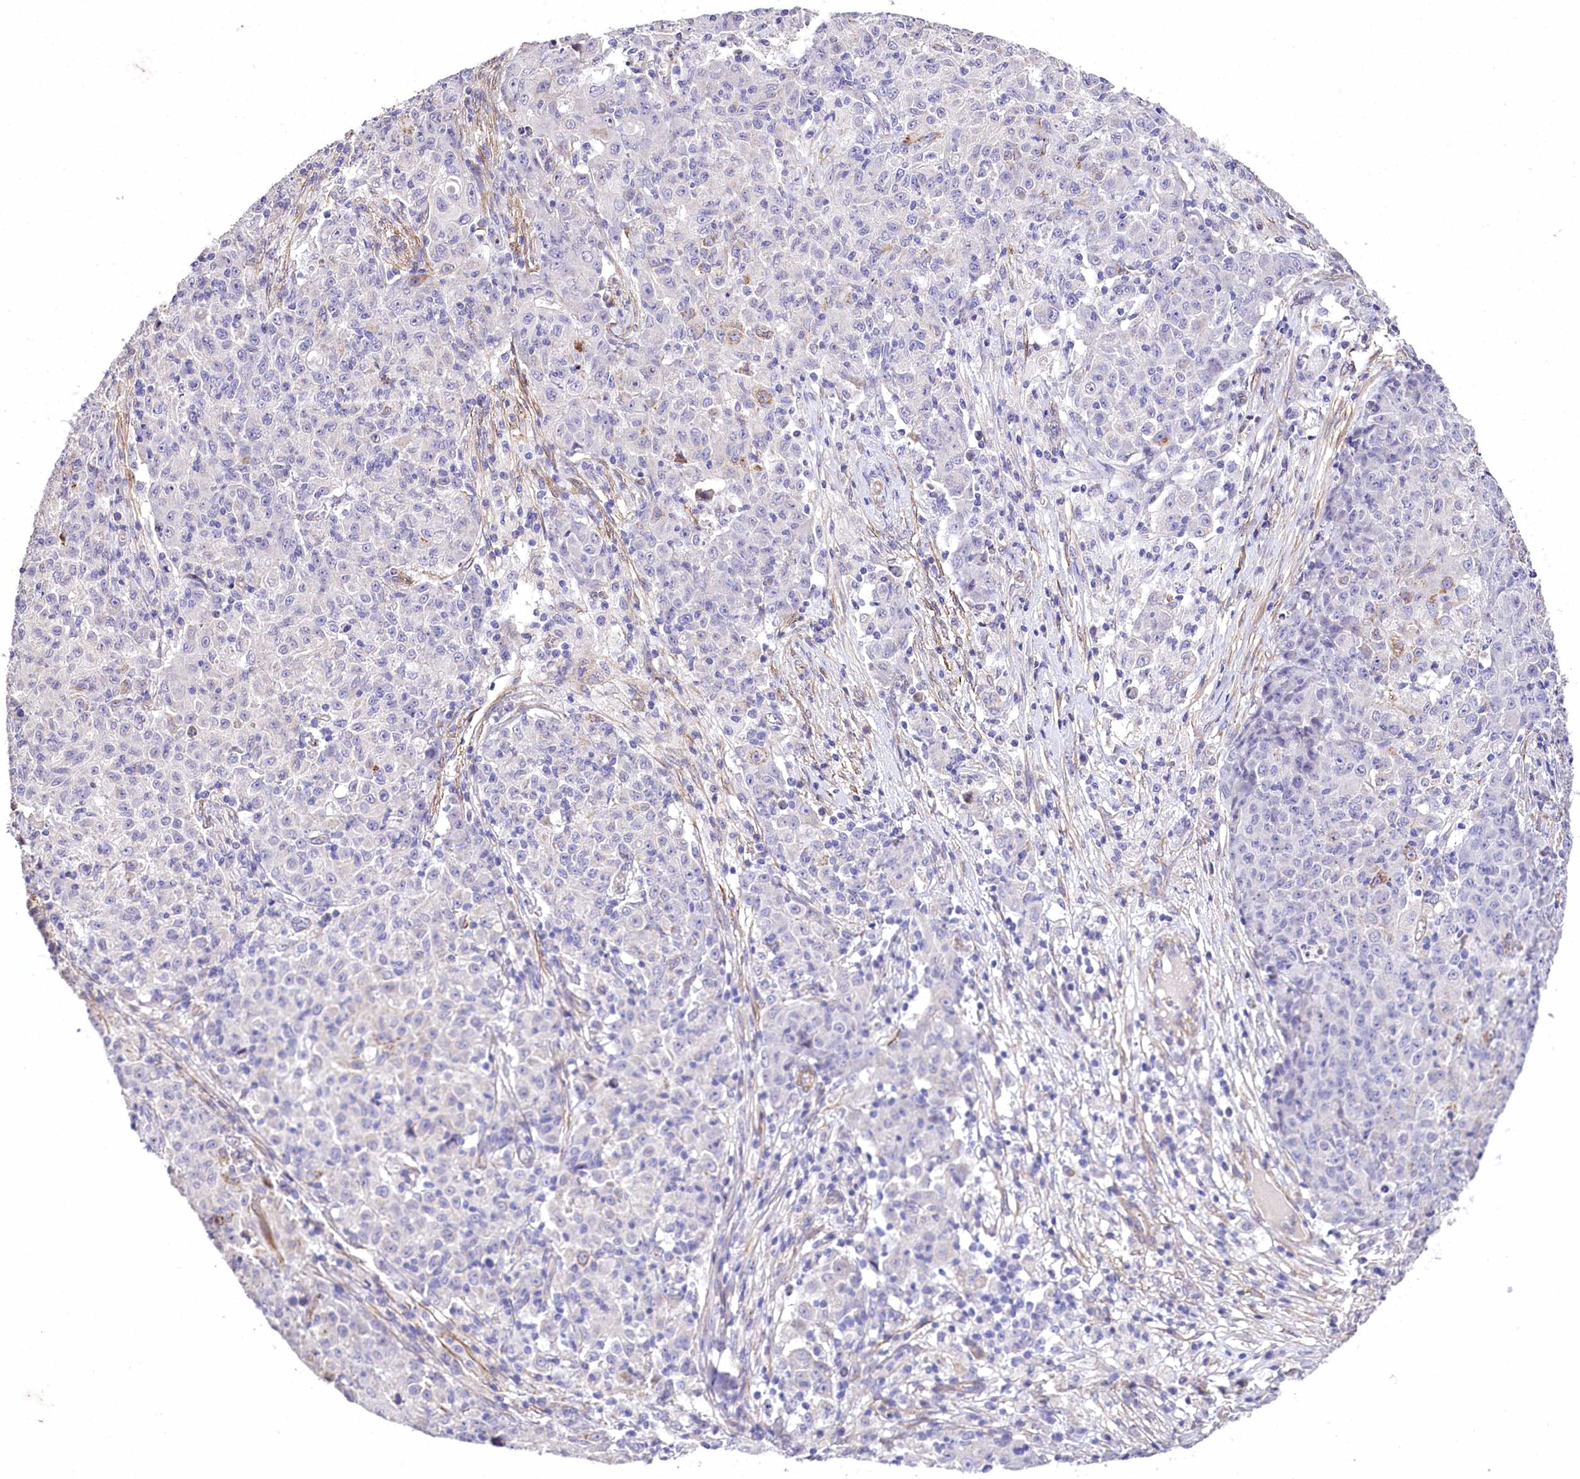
{"staining": {"intensity": "negative", "quantity": "none", "location": "none"}, "tissue": "ovarian cancer", "cell_type": "Tumor cells", "image_type": "cancer", "snomed": [{"axis": "morphology", "description": "Carcinoma, endometroid"}, {"axis": "topography", "description": "Ovary"}], "caption": "DAB immunohistochemical staining of human ovarian cancer displays no significant expression in tumor cells.", "gene": "RDH16", "patient": {"sex": "female", "age": 42}}